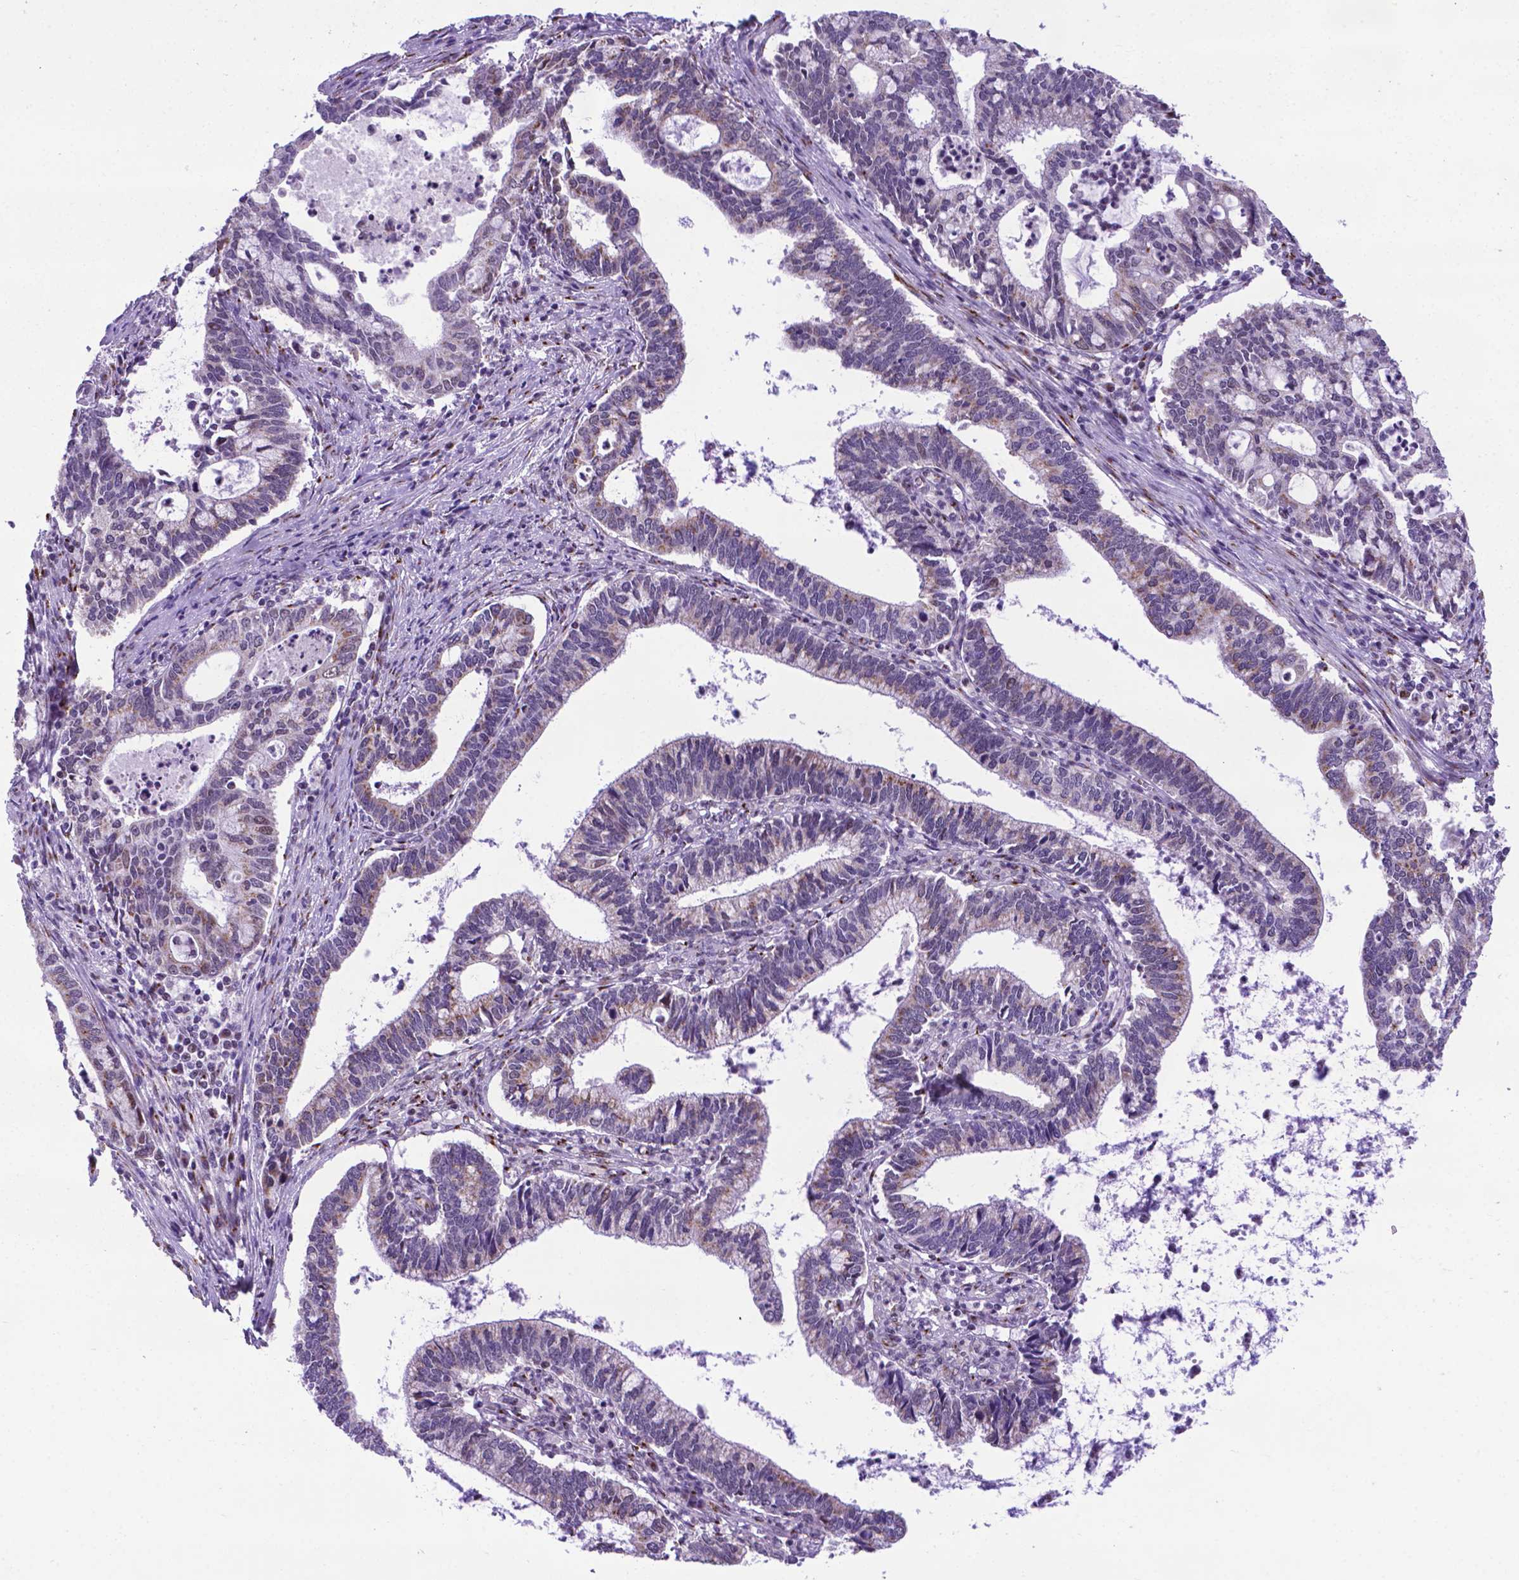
{"staining": {"intensity": "negative", "quantity": "none", "location": "none"}, "tissue": "cervical cancer", "cell_type": "Tumor cells", "image_type": "cancer", "snomed": [{"axis": "morphology", "description": "Adenocarcinoma, NOS"}, {"axis": "topography", "description": "Cervix"}], "caption": "High magnification brightfield microscopy of cervical cancer stained with DAB (3,3'-diaminobenzidine) (brown) and counterstained with hematoxylin (blue): tumor cells show no significant staining. (Immunohistochemistry (ihc), brightfield microscopy, high magnification).", "gene": "MRPL10", "patient": {"sex": "female", "age": 42}}